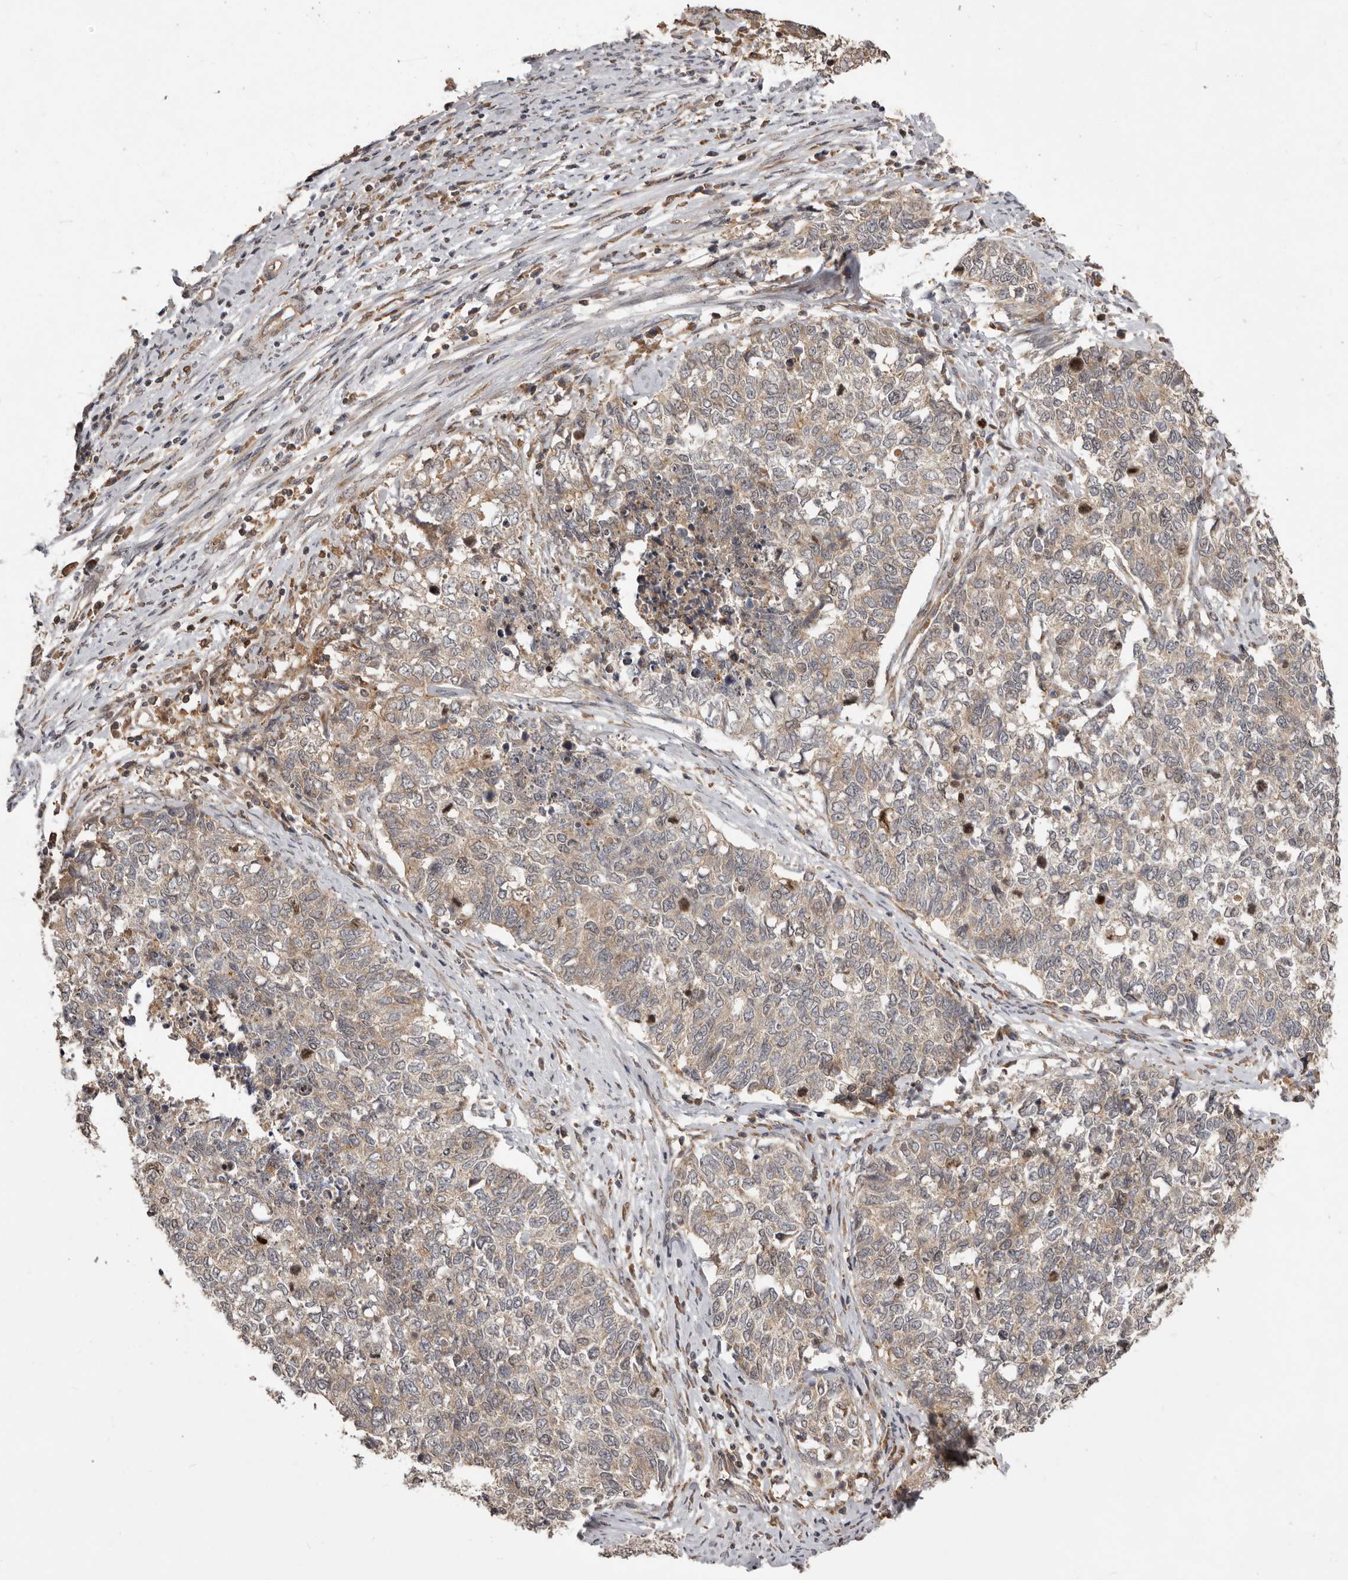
{"staining": {"intensity": "weak", "quantity": "25%-75%", "location": "cytoplasmic/membranous"}, "tissue": "cervical cancer", "cell_type": "Tumor cells", "image_type": "cancer", "snomed": [{"axis": "morphology", "description": "Squamous cell carcinoma, NOS"}, {"axis": "topography", "description": "Cervix"}], "caption": "Immunohistochemistry (IHC) micrograph of neoplastic tissue: human squamous cell carcinoma (cervical) stained using IHC demonstrates low levels of weak protein expression localized specifically in the cytoplasmic/membranous of tumor cells, appearing as a cytoplasmic/membranous brown color.", "gene": "RNF187", "patient": {"sex": "female", "age": 63}}